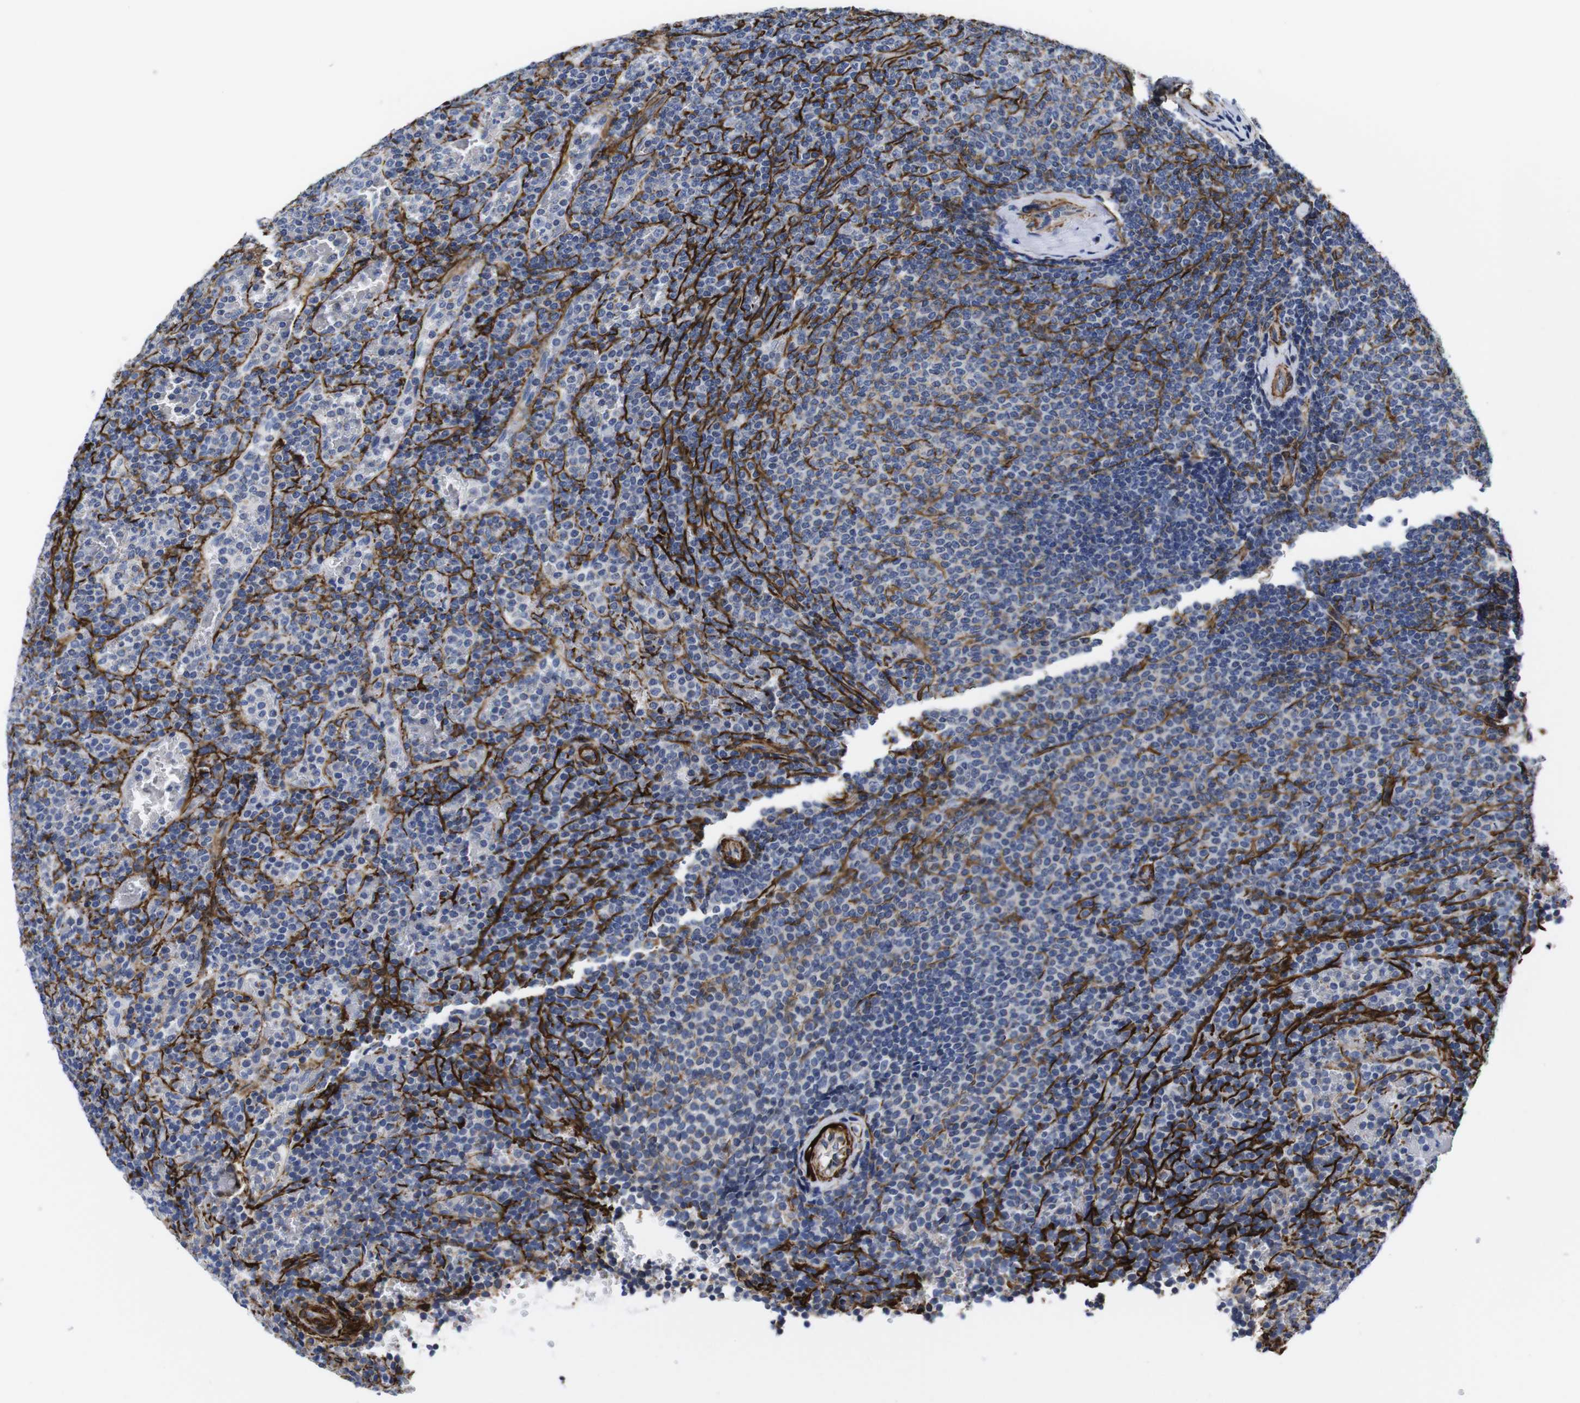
{"staining": {"intensity": "weak", "quantity": "<25%", "location": "cytoplasmic/membranous"}, "tissue": "lymphoma", "cell_type": "Tumor cells", "image_type": "cancer", "snomed": [{"axis": "morphology", "description": "Malignant lymphoma, non-Hodgkin's type, Low grade"}, {"axis": "topography", "description": "Spleen"}], "caption": "Immunohistochemical staining of human low-grade malignant lymphoma, non-Hodgkin's type displays no significant staining in tumor cells. (DAB IHC visualized using brightfield microscopy, high magnification).", "gene": "WNT10A", "patient": {"sex": "female", "age": 77}}